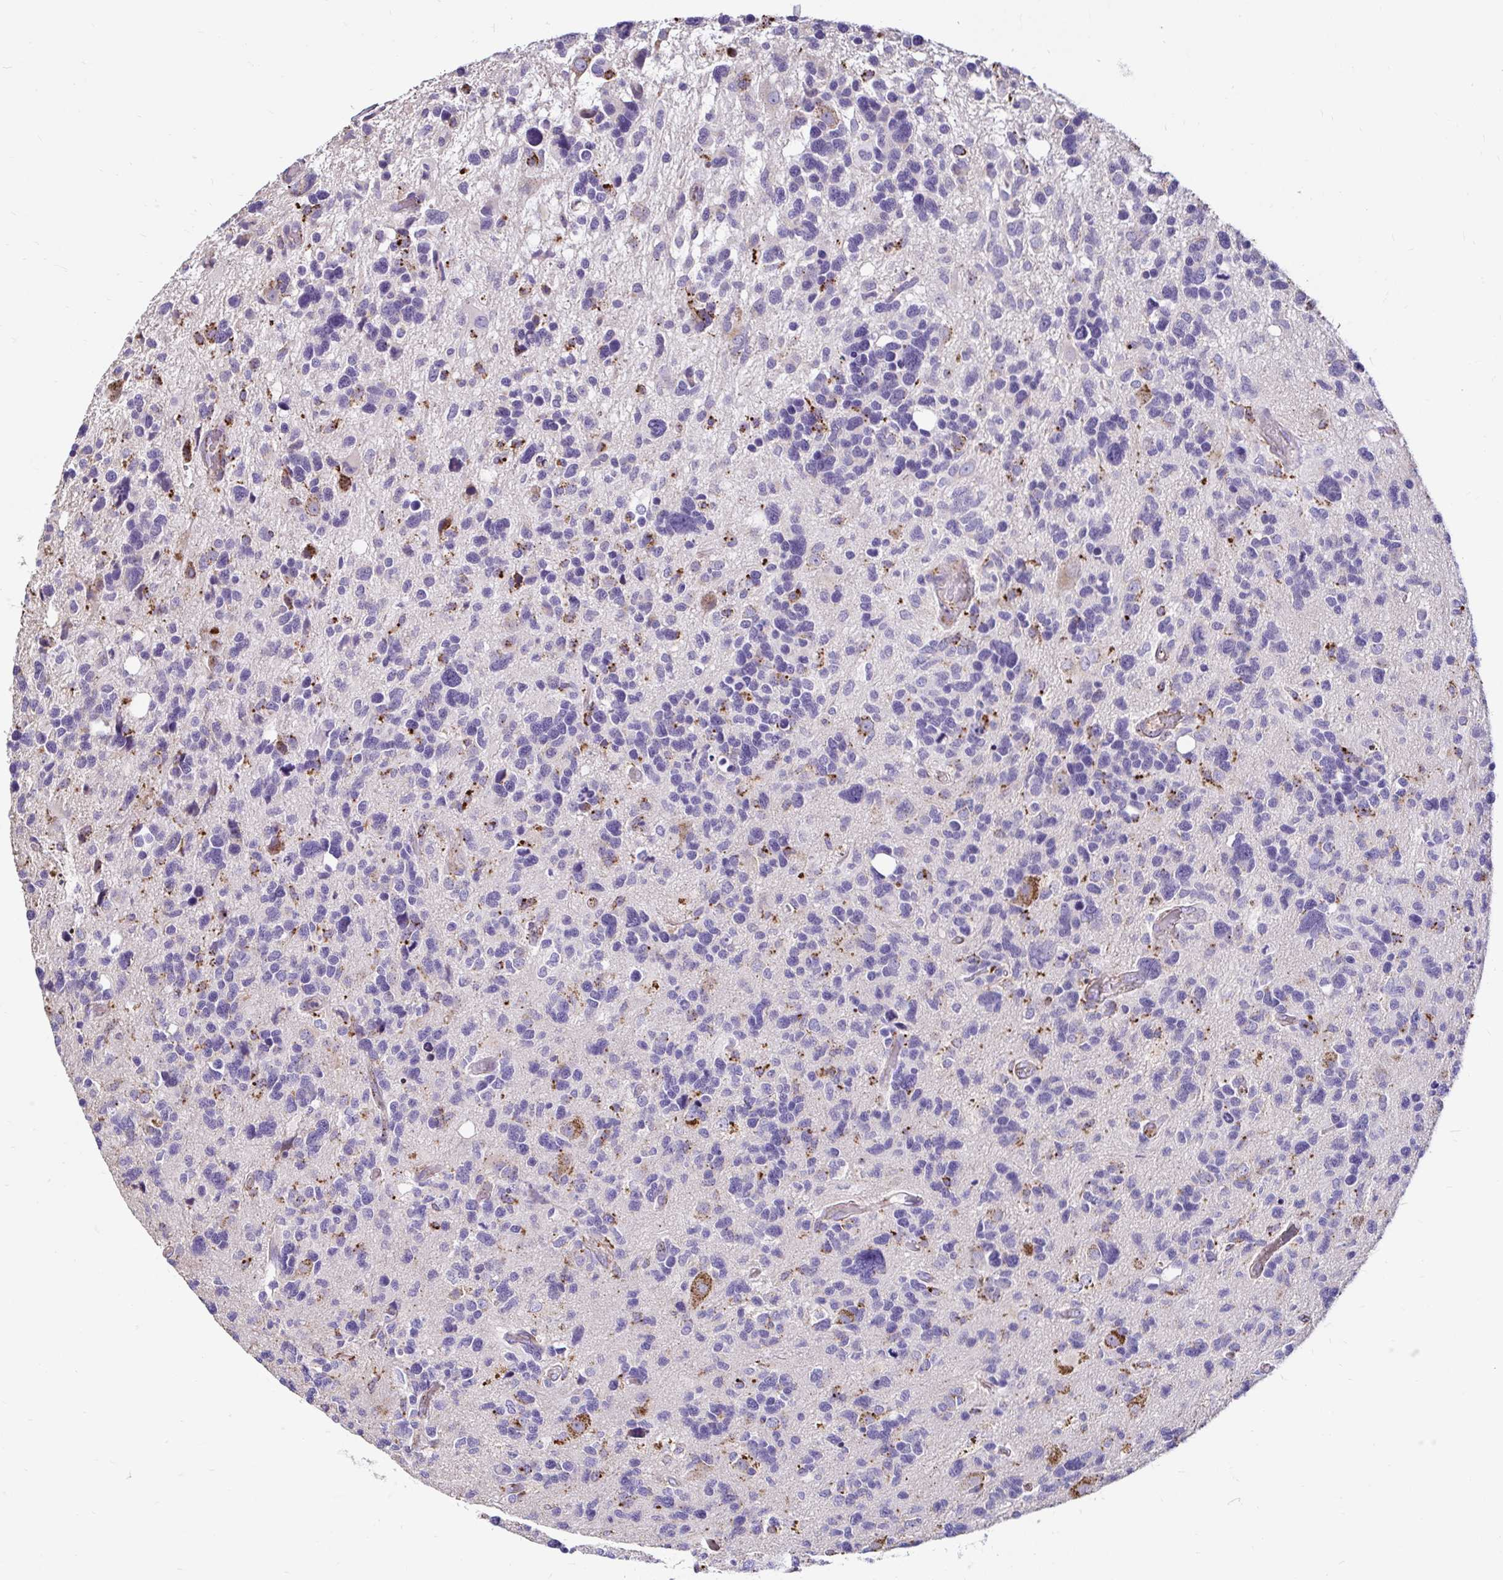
{"staining": {"intensity": "moderate", "quantity": "<25%", "location": "cytoplasmic/membranous"}, "tissue": "glioma", "cell_type": "Tumor cells", "image_type": "cancer", "snomed": [{"axis": "morphology", "description": "Glioma, malignant, High grade"}, {"axis": "topography", "description": "Brain"}], "caption": "A brown stain highlights moderate cytoplasmic/membranous expression of a protein in human high-grade glioma (malignant) tumor cells.", "gene": "FUCA1", "patient": {"sex": "male", "age": 49}}